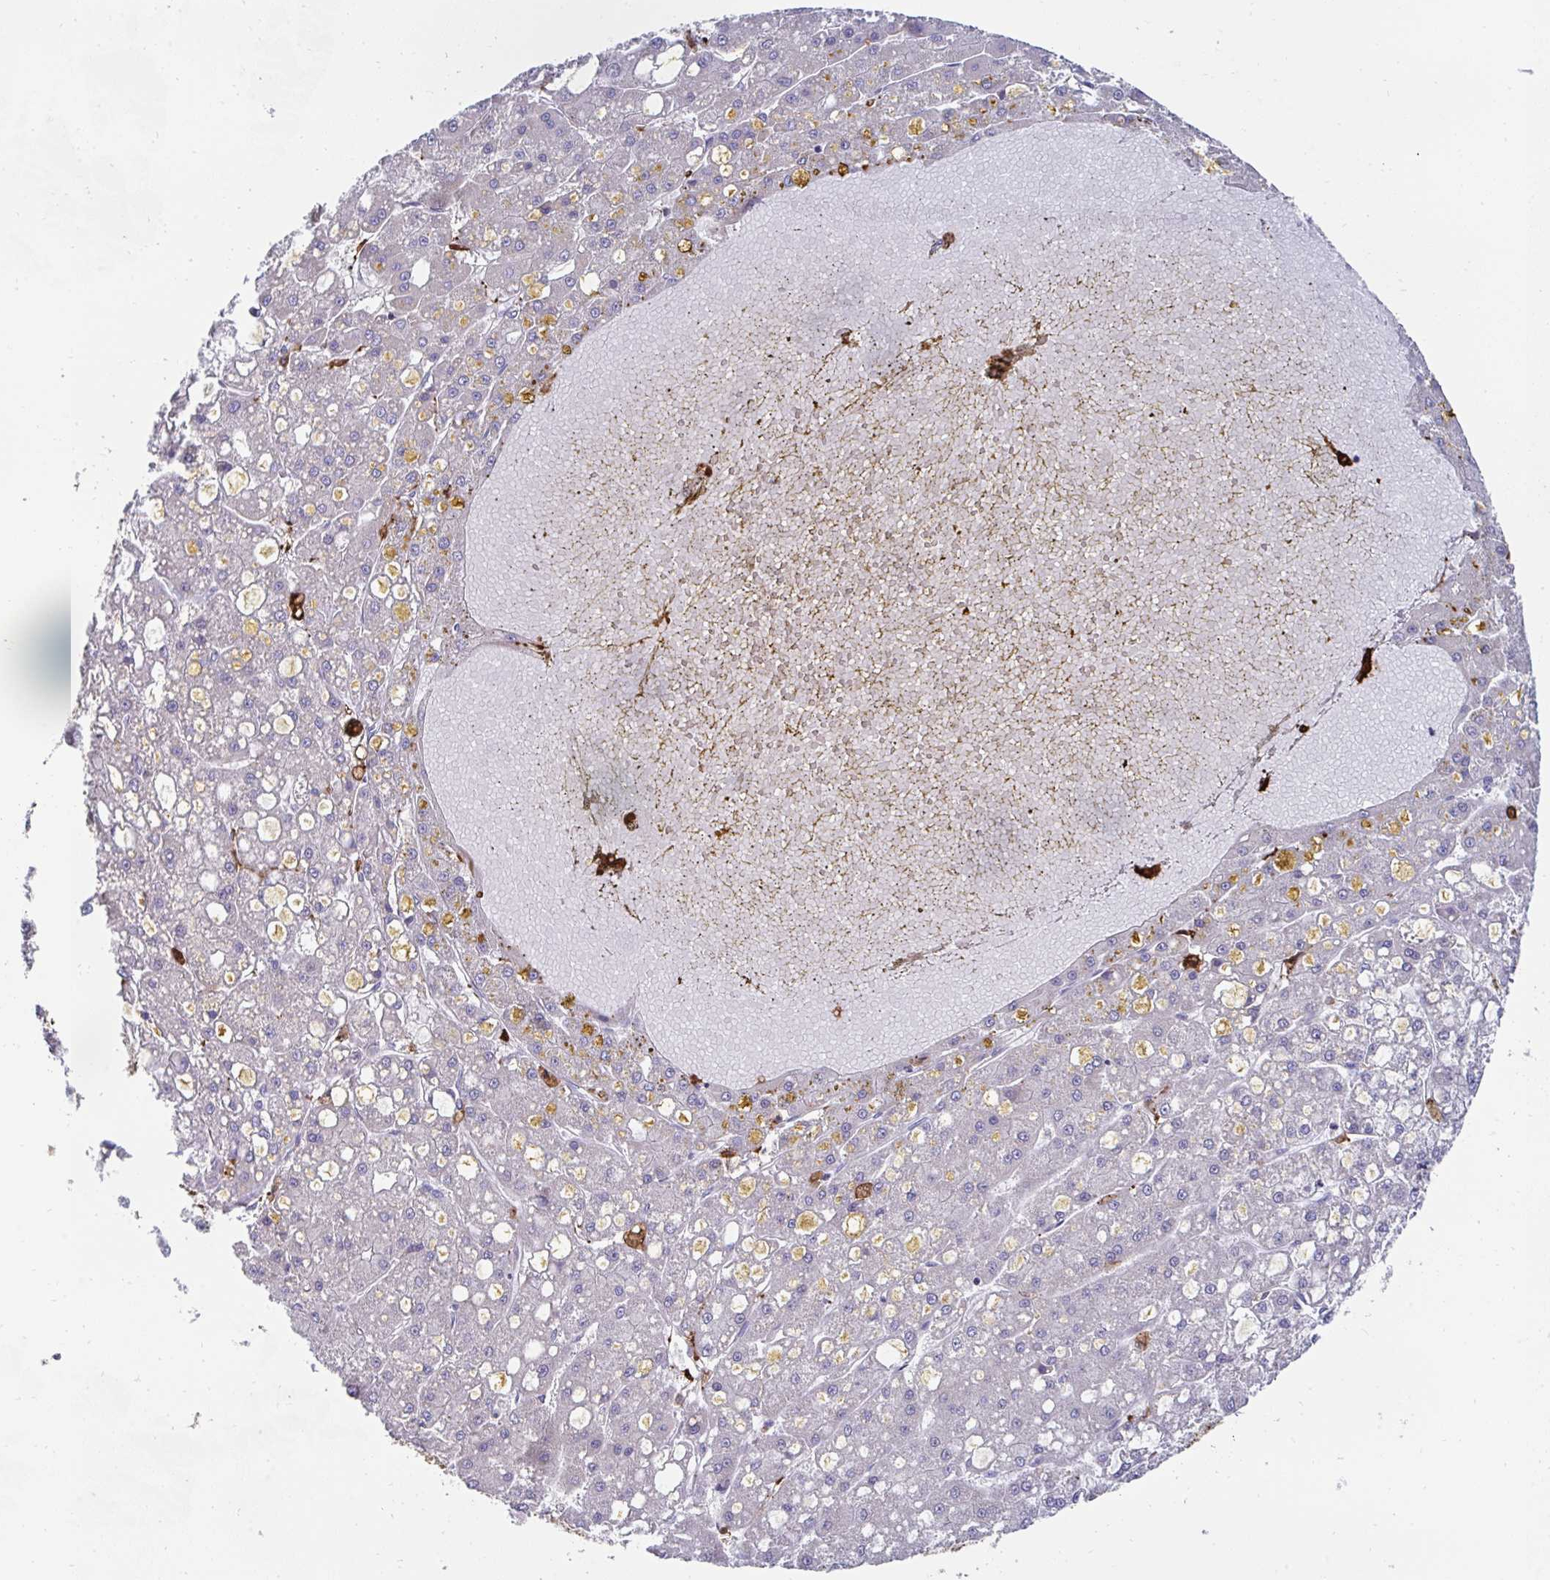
{"staining": {"intensity": "weak", "quantity": "25%-75%", "location": "cytoplasmic/membranous"}, "tissue": "liver cancer", "cell_type": "Tumor cells", "image_type": "cancer", "snomed": [{"axis": "morphology", "description": "Carcinoma, Hepatocellular, NOS"}, {"axis": "topography", "description": "Liver"}], "caption": "Immunohistochemistry photomicrograph of liver cancer (hepatocellular carcinoma) stained for a protein (brown), which reveals low levels of weak cytoplasmic/membranous expression in about 25%-75% of tumor cells.", "gene": "FBXL13", "patient": {"sex": "male", "age": 67}}